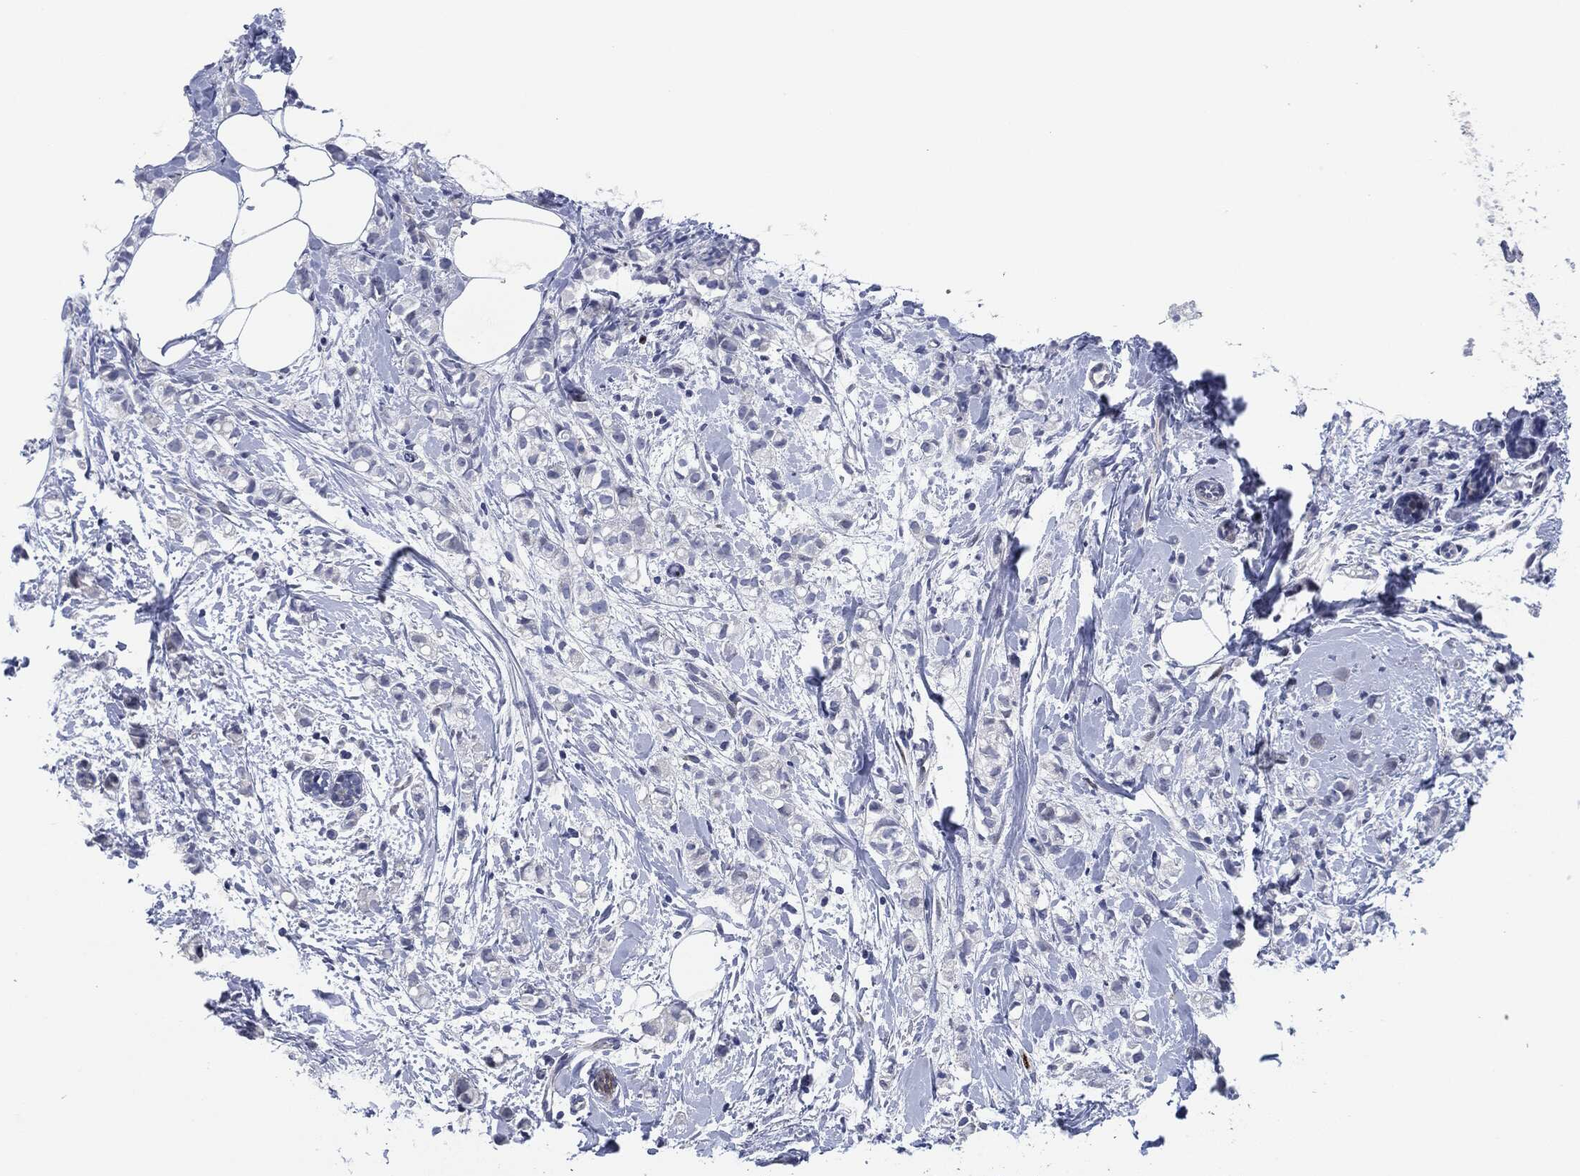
{"staining": {"intensity": "negative", "quantity": "none", "location": "none"}, "tissue": "breast cancer", "cell_type": "Tumor cells", "image_type": "cancer", "snomed": [{"axis": "morphology", "description": "Normal tissue, NOS"}, {"axis": "morphology", "description": "Duct carcinoma"}, {"axis": "topography", "description": "Breast"}], "caption": "High magnification brightfield microscopy of breast infiltrating ductal carcinoma stained with DAB (3,3'-diaminobenzidine) (brown) and counterstained with hematoxylin (blue): tumor cells show no significant expression.", "gene": "MPO", "patient": {"sex": "female", "age": 44}}